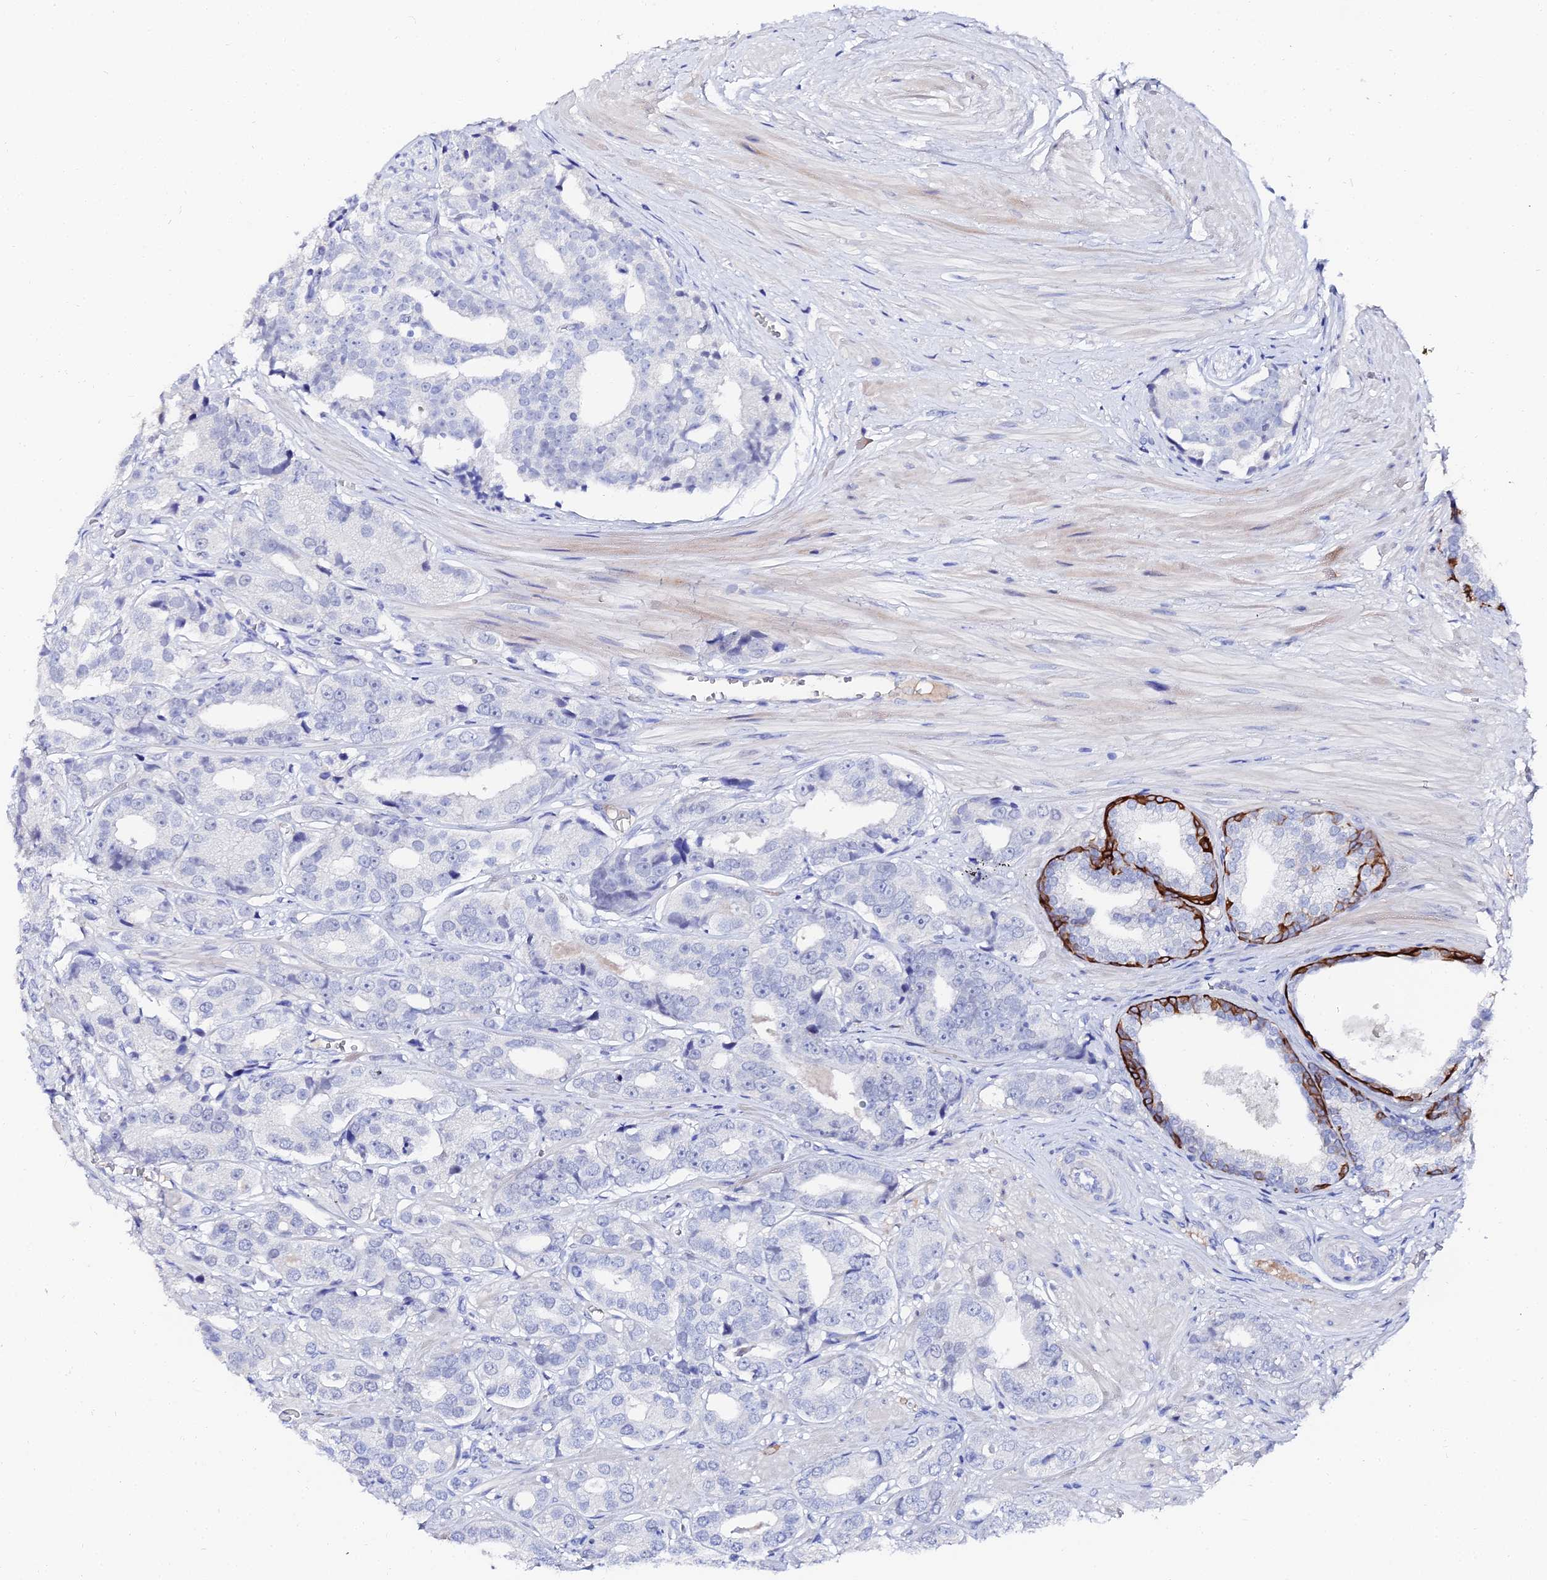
{"staining": {"intensity": "negative", "quantity": "none", "location": "none"}, "tissue": "prostate cancer", "cell_type": "Tumor cells", "image_type": "cancer", "snomed": [{"axis": "morphology", "description": "Adenocarcinoma, High grade"}, {"axis": "topography", "description": "Prostate"}], "caption": "Immunohistochemistry of prostate adenocarcinoma (high-grade) exhibits no expression in tumor cells.", "gene": "KRT17", "patient": {"sex": "male", "age": 71}}